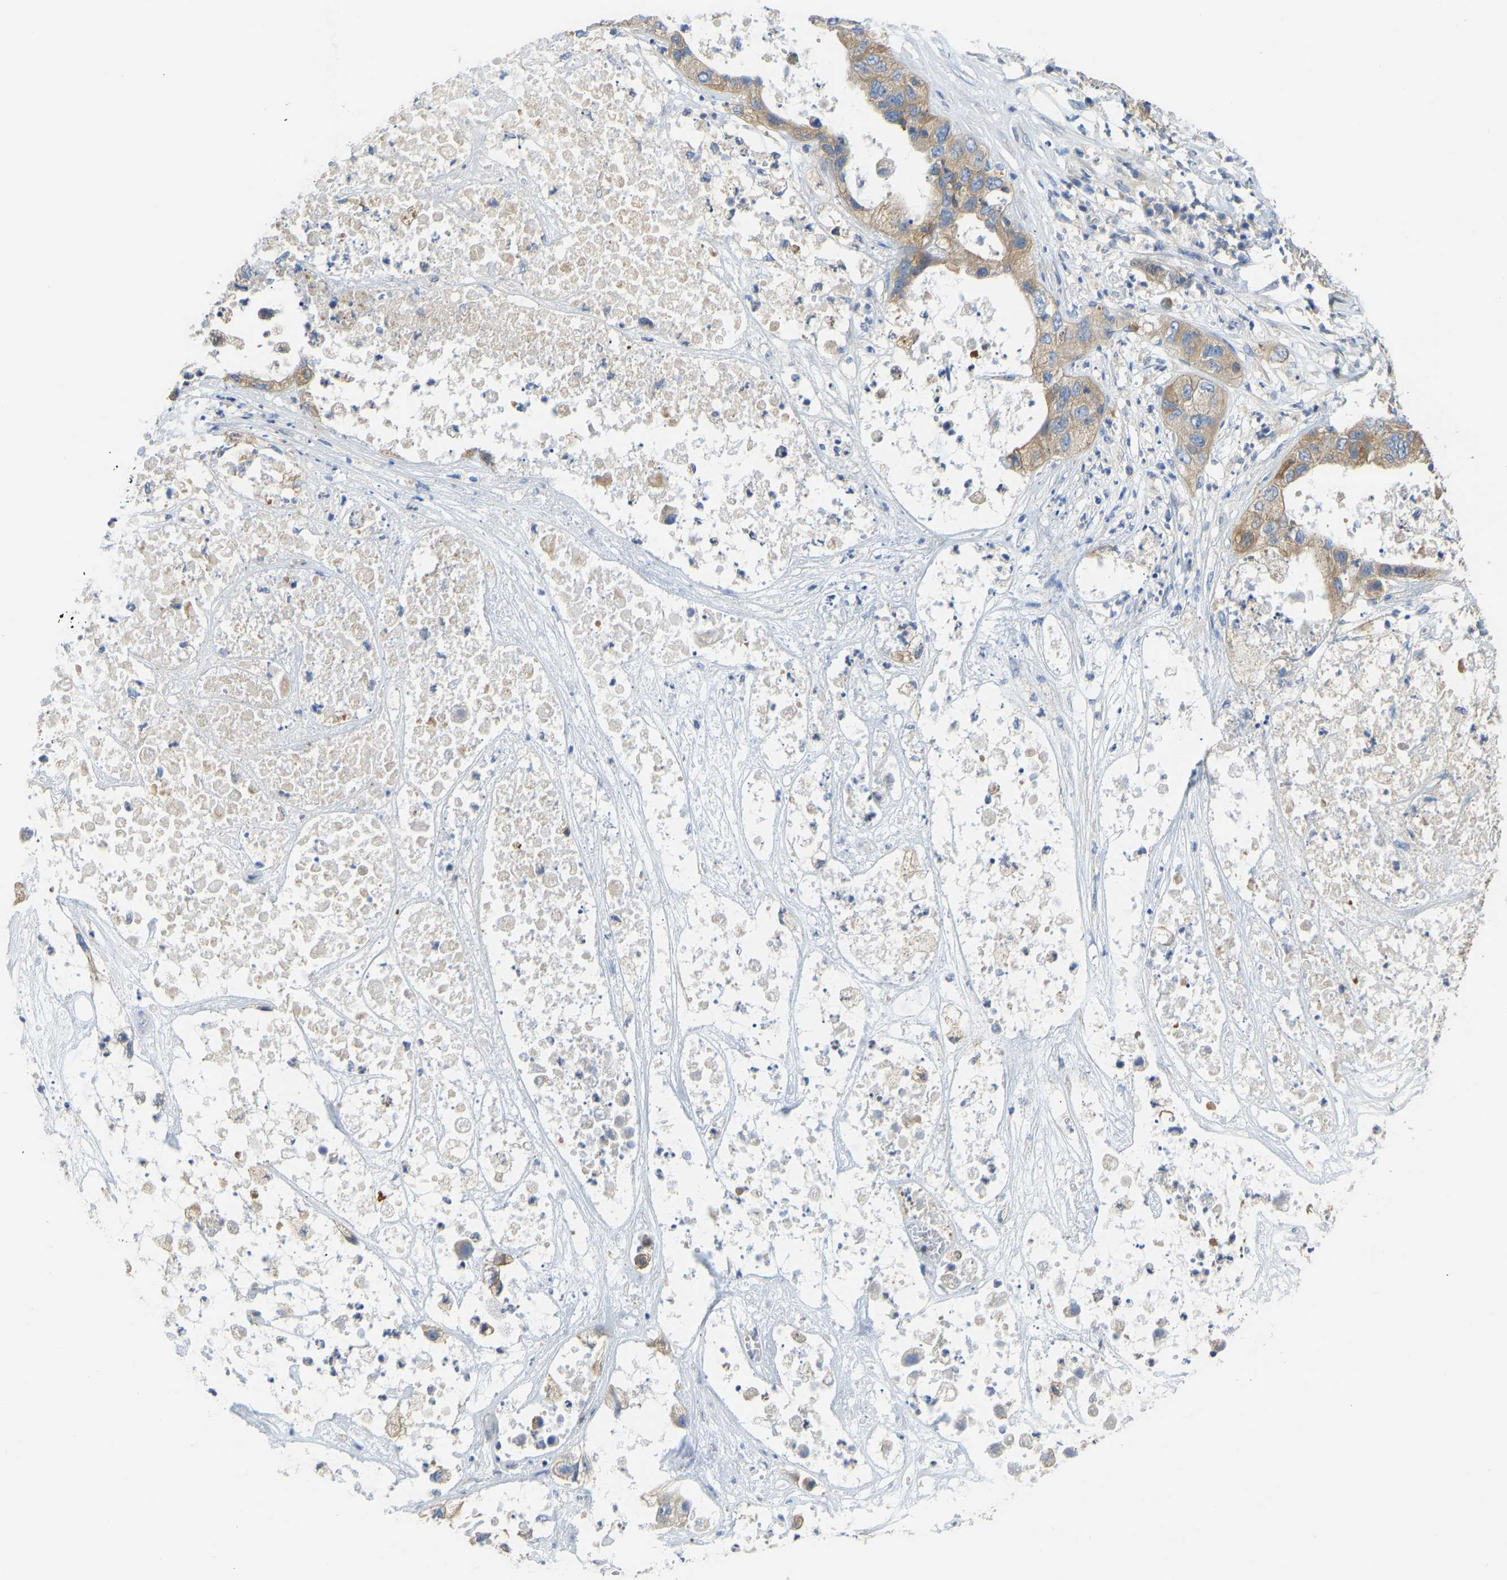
{"staining": {"intensity": "moderate", "quantity": ">75%", "location": "cytoplasmic/membranous"}, "tissue": "pancreatic cancer", "cell_type": "Tumor cells", "image_type": "cancer", "snomed": [{"axis": "morphology", "description": "Adenocarcinoma, NOS"}, {"axis": "topography", "description": "Pancreas"}], "caption": "Approximately >75% of tumor cells in pancreatic cancer show moderate cytoplasmic/membranous protein expression as visualized by brown immunohistochemical staining.", "gene": "PPP3CA", "patient": {"sex": "female", "age": 78}}